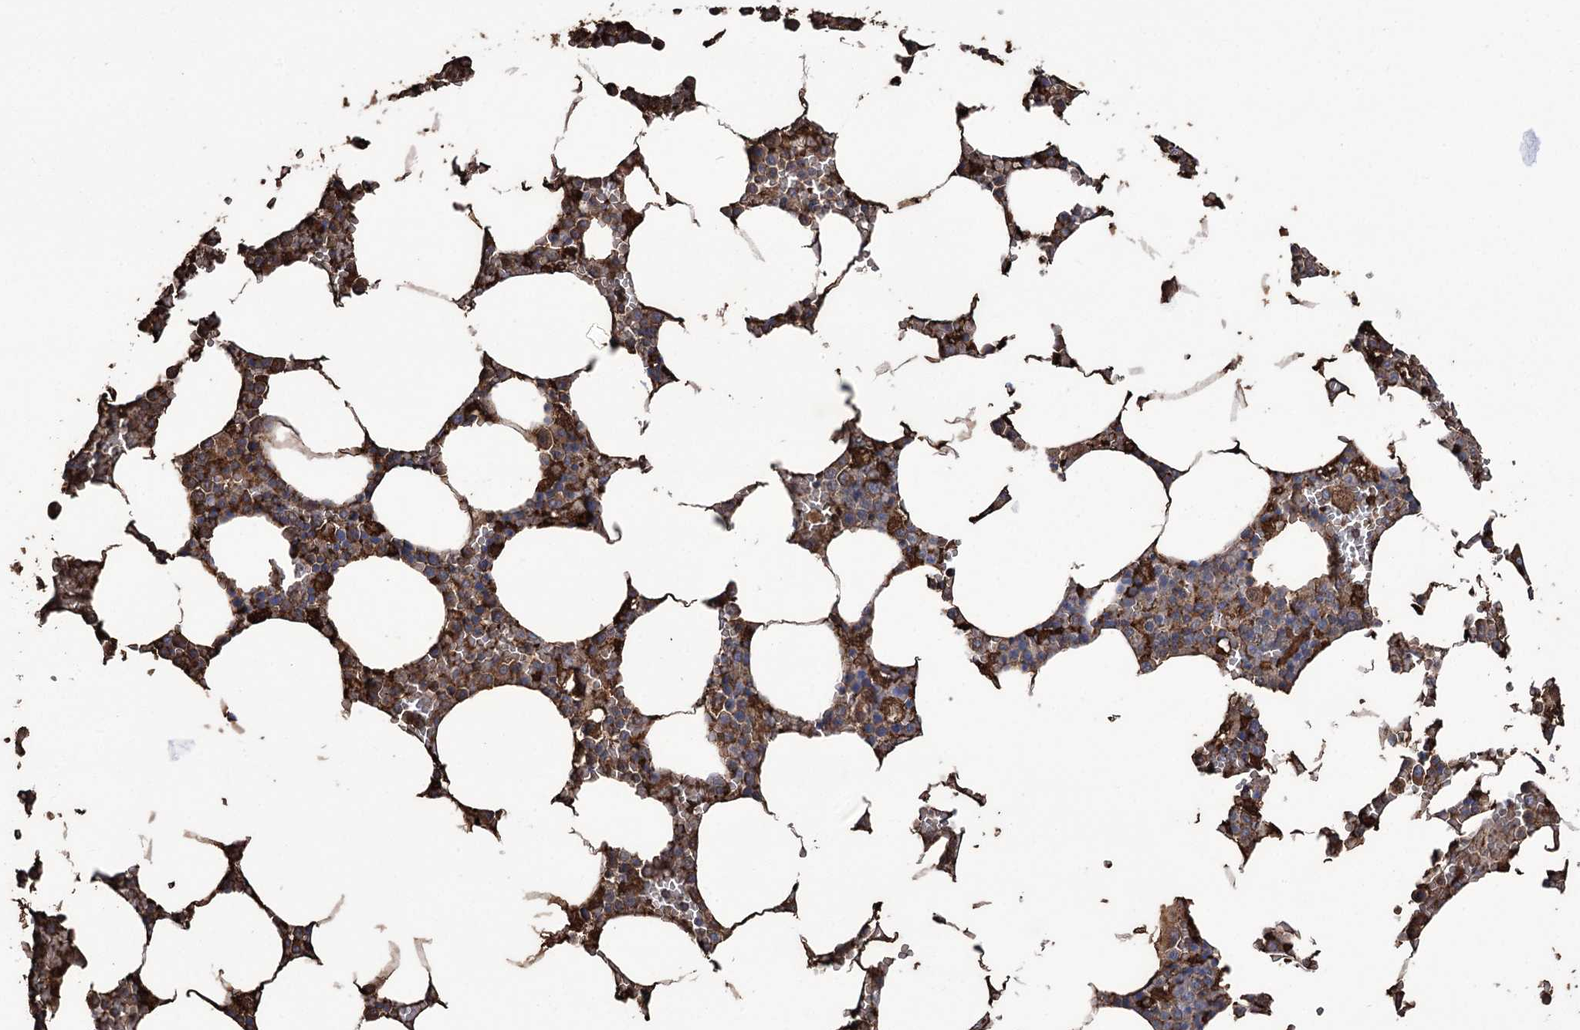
{"staining": {"intensity": "moderate", "quantity": ">75%", "location": "cytoplasmic/membranous"}, "tissue": "bone marrow", "cell_type": "Hematopoietic cells", "image_type": "normal", "snomed": [{"axis": "morphology", "description": "Normal tissue, NOS"}, {"axis": "topography", "description": "Bone marrow"}], "caption": "Immunohistochemistry (DAB (3,3'-diaminobenzidine)) staining of normal bone marrow displays moderate cytoplasmic/membranous protein positivity in about >75% of hematopoietic cells. The protein of interest is shown in brown color, while the nuclei are stained blue.", "gene": "ZNF622", "patient": {"sex": "male", "age": 70}}